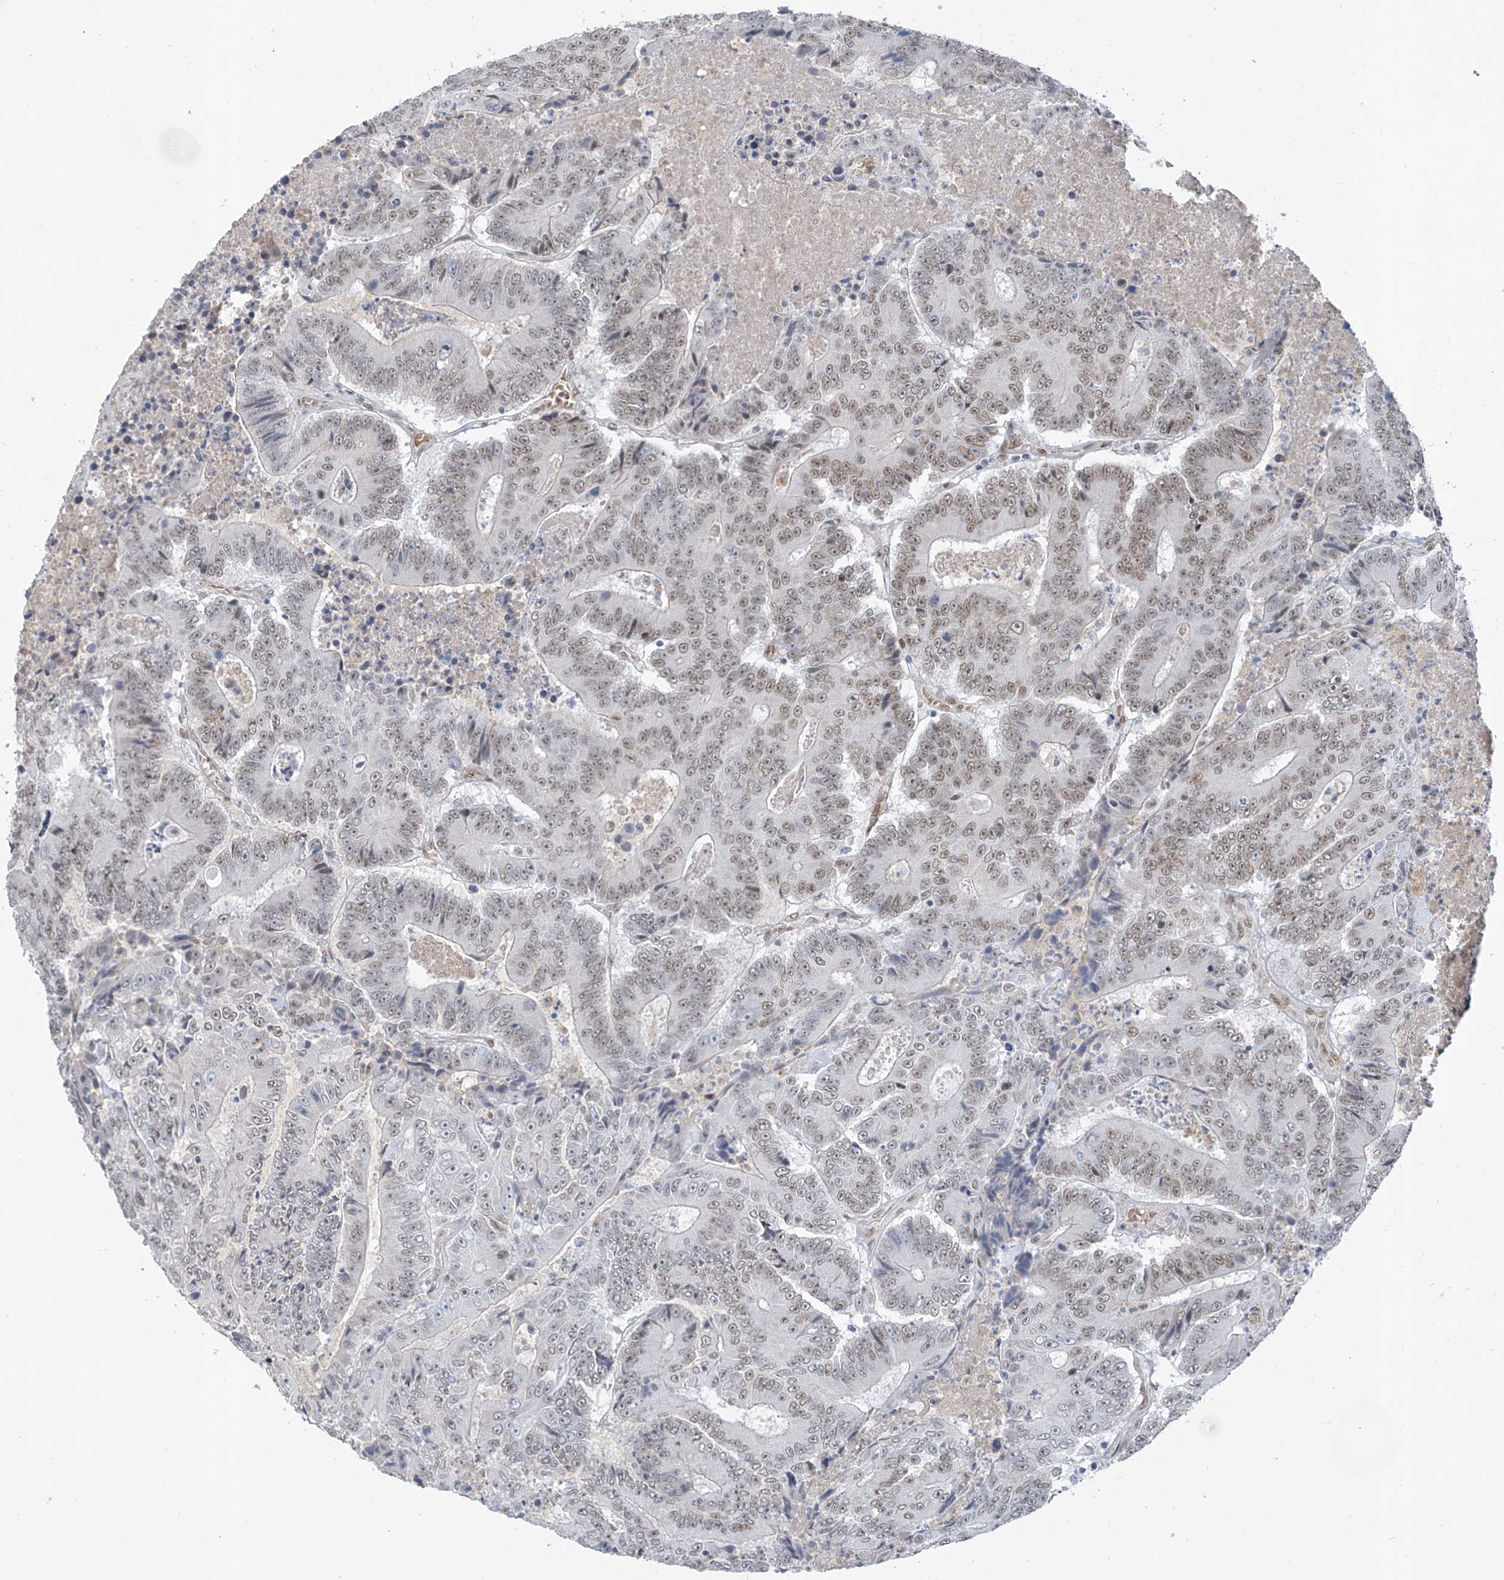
{"staining": {"intensity": "weak", "quantity": ">75%", "location": "nuclear"}, "tissue": "colorectal cancer", "cell_type": "Tumor cells", "image_type": "cancer", "snomed": [{"axis": "morphology", "description": "Adenocarcinoma, NOS"}, {"axis": "topography", "description": "Colon"}], "caption": "Tumor cells demonstrate low levels of weak nuclear staining in approximately >75% of cells in colorectal adenocarcinoma. The protein is stained brown, and the nuclei are stained in blue (DAB (3,3'-diaminobenzidine) IHC with brightfield microscopy, high magnification).", "gene": "MCM9", "patient": {"sex": "male", "age": 83}}